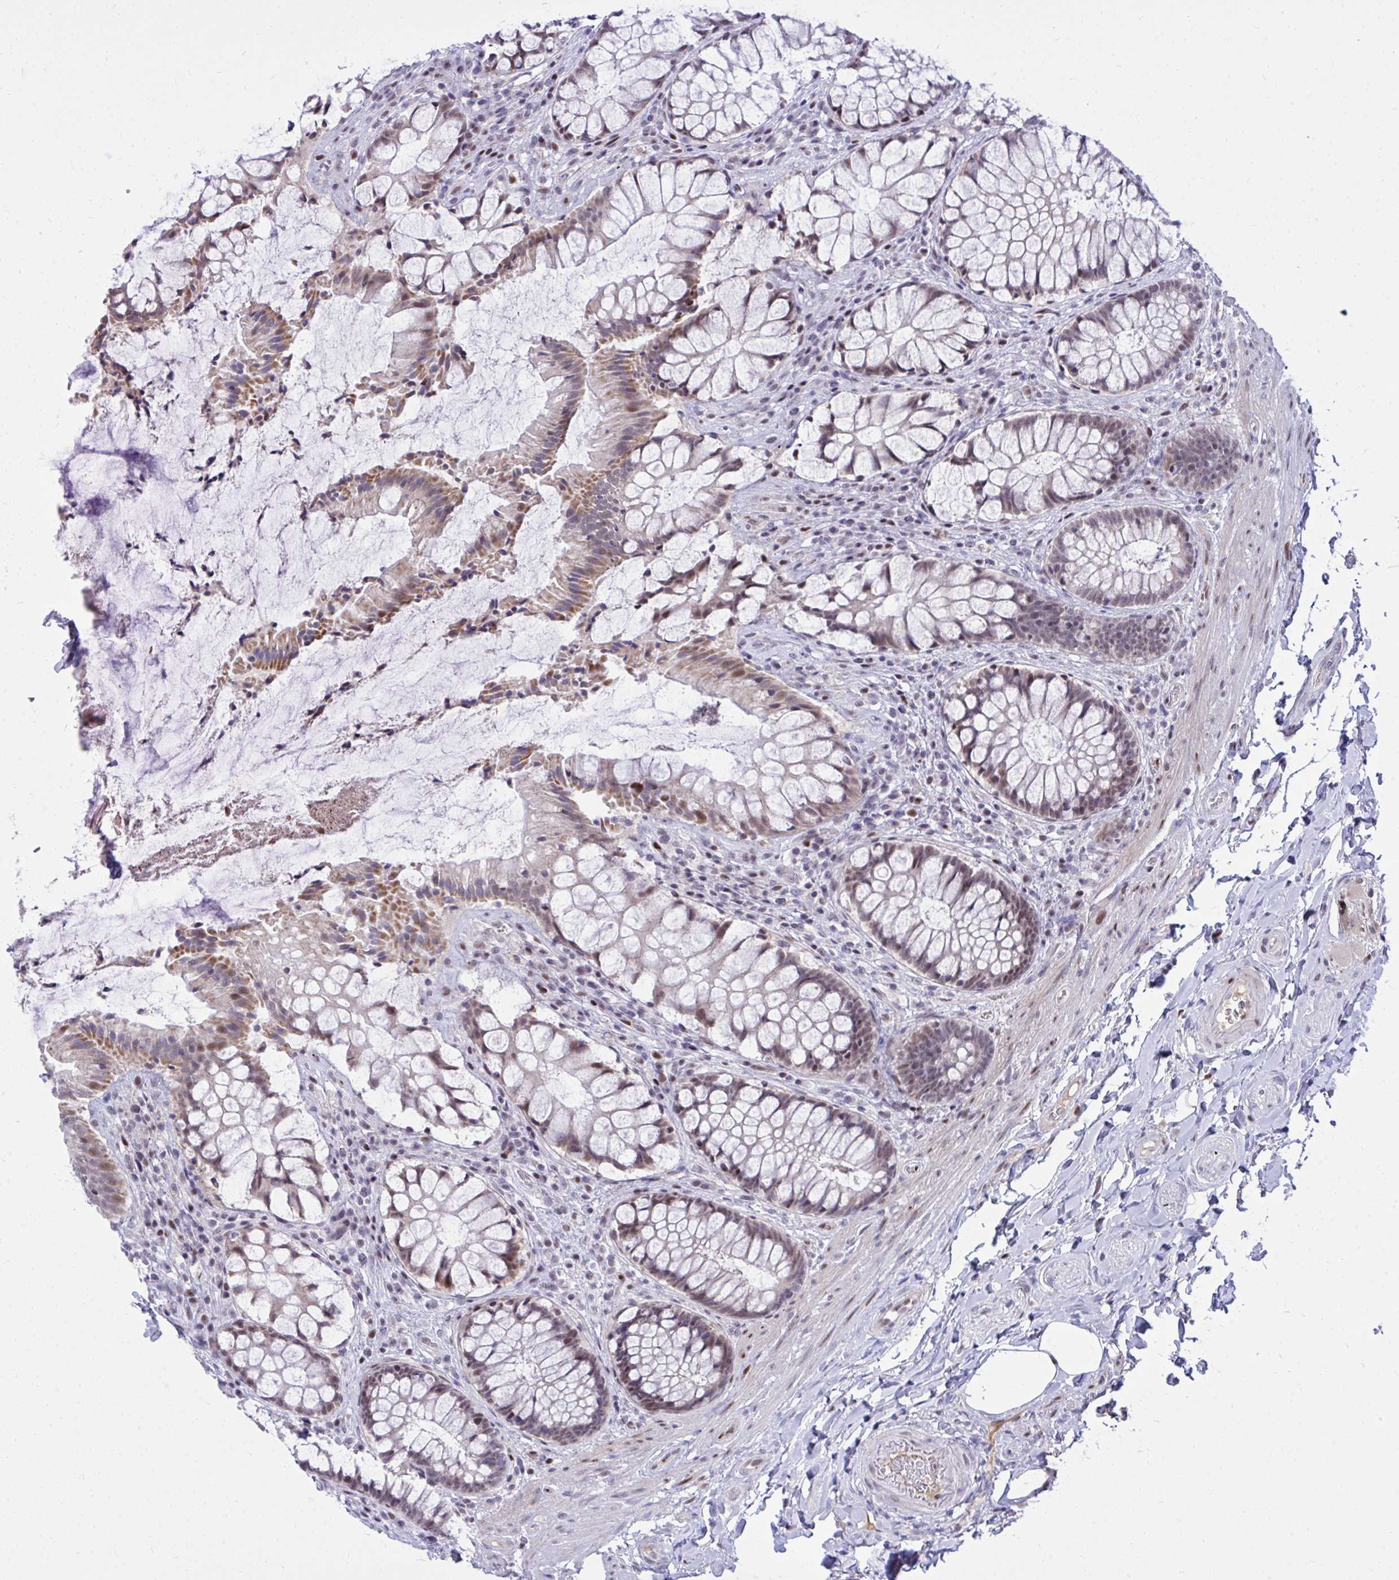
{"staining": {"intensity": "moderate", "quantity": "25%-75%", "location": "cytoplasmic/membranous,nuclear"}, "tissue": "rectum", "cell_type": "Glandular cells", "image_type": "normal", "snomed": [{"axis": "morphology", "description": "Normal tissue, NOS"}, {"axis": "topography", "description": "Rectum"}], "caption": "Immunohistochemistry image of benign human rectum stained for a protein (brown), which demonstrates medium levels of moderate cytoplasmic/membranous,nuclear expression in about 25%-75% of glandular cells.", "gene": "C14orf39", "patient": {"sex": "female", "age": 58}}